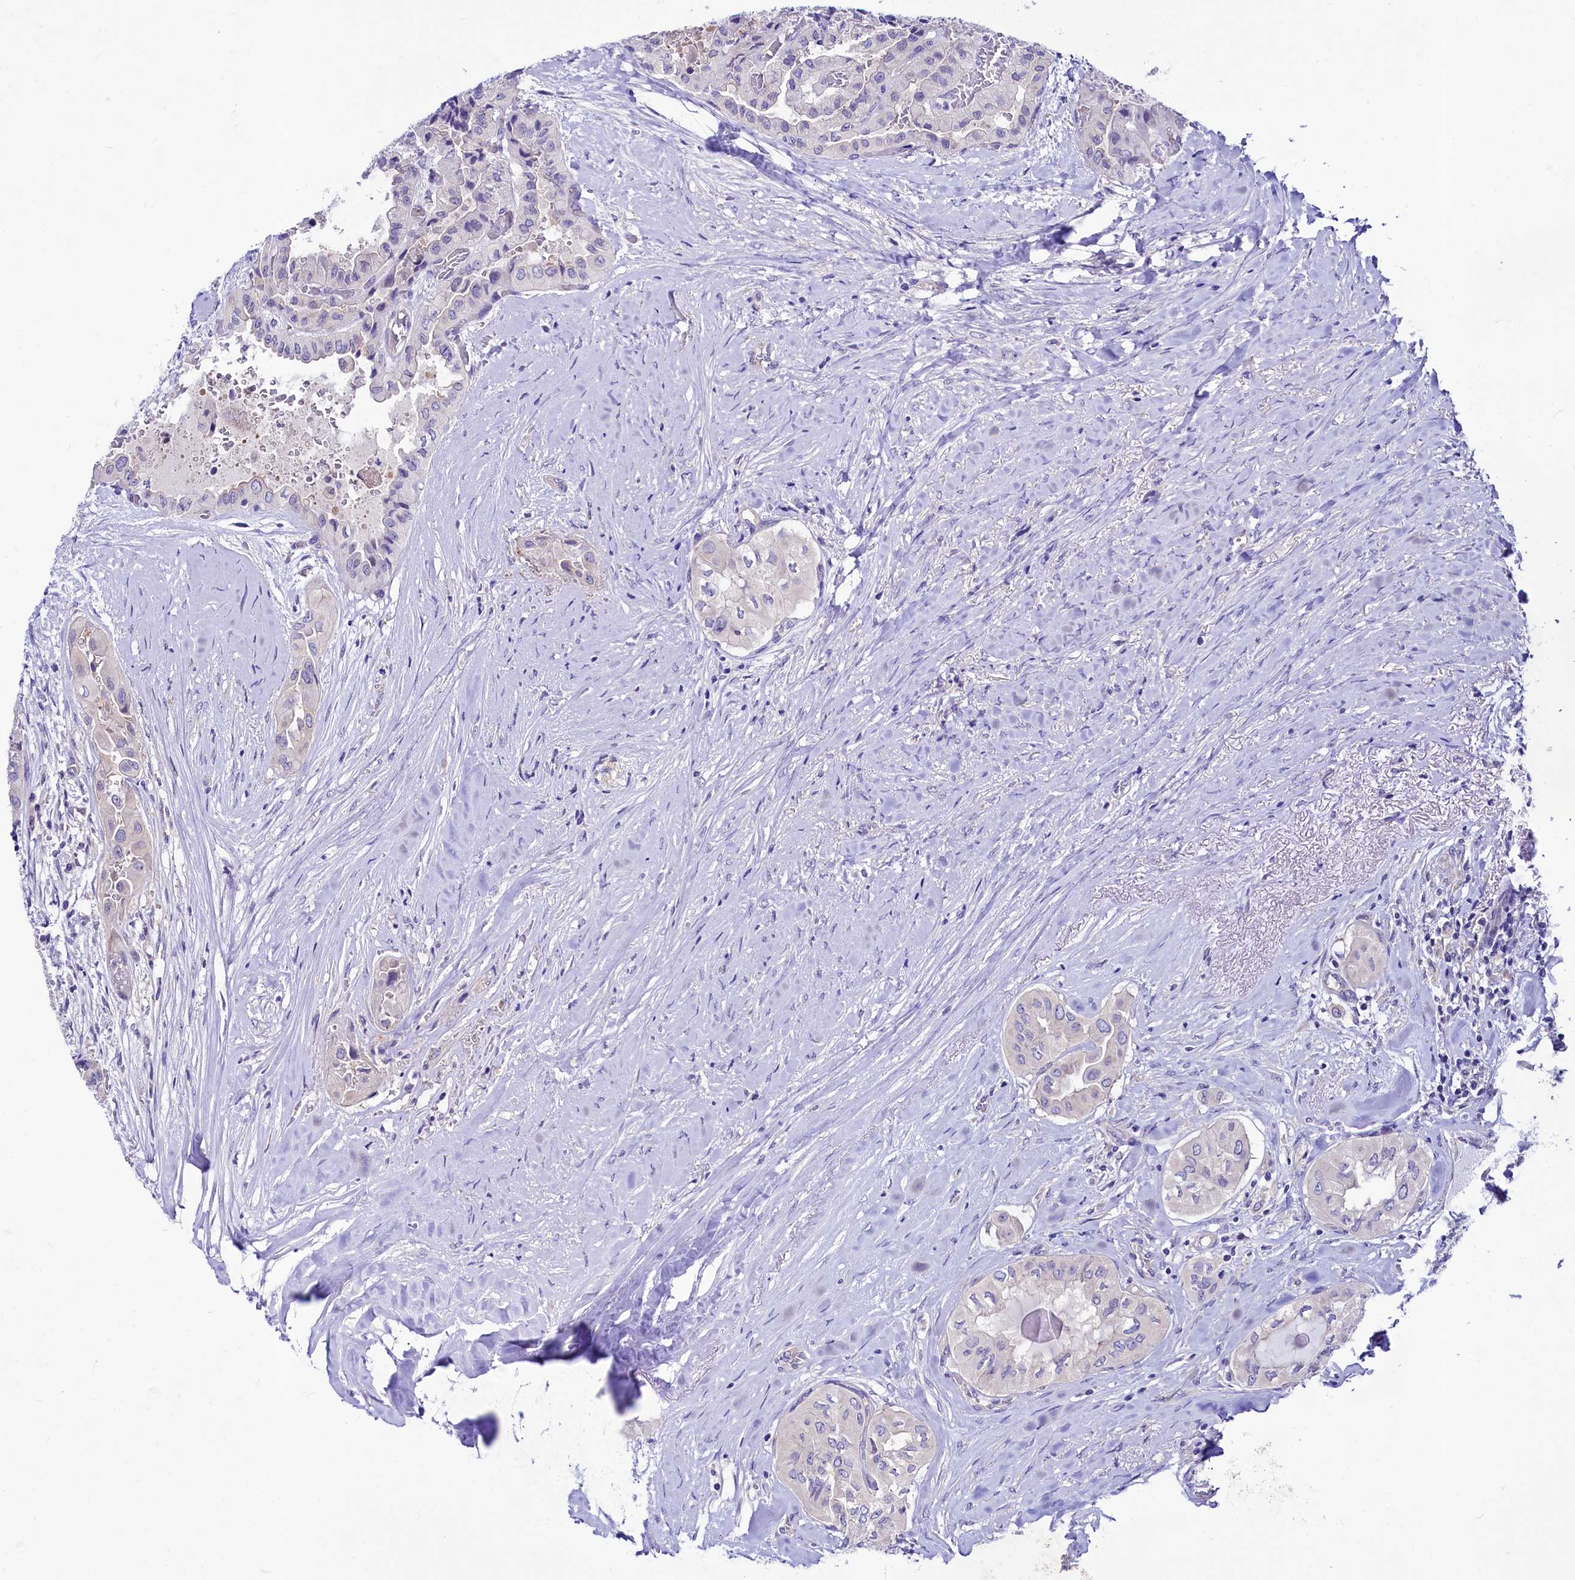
{"staining": {"intensity": "negative", "quantity": "none", "location": "none"}, "tissue": "thyroid cancer", "cell_type": "Tumor cells", "image_type": "cancer", "snomed": [{"axis": "morphology", "description": "Papillary adenocarcinoma, NOS"}, {"axis": "topography", "description": "Thyroid gland"}], "caption": "Immunohistochemistry (IHC) of thyroid cancer (papillary adenocarcinoma) reveals no positivity in tumor cells. (Brightfield microscopy of DAB immunohistochemistry (IHC) at high magnification).", "gene": "ABHD5", "patient": {"sex": "female", "age": 59}}